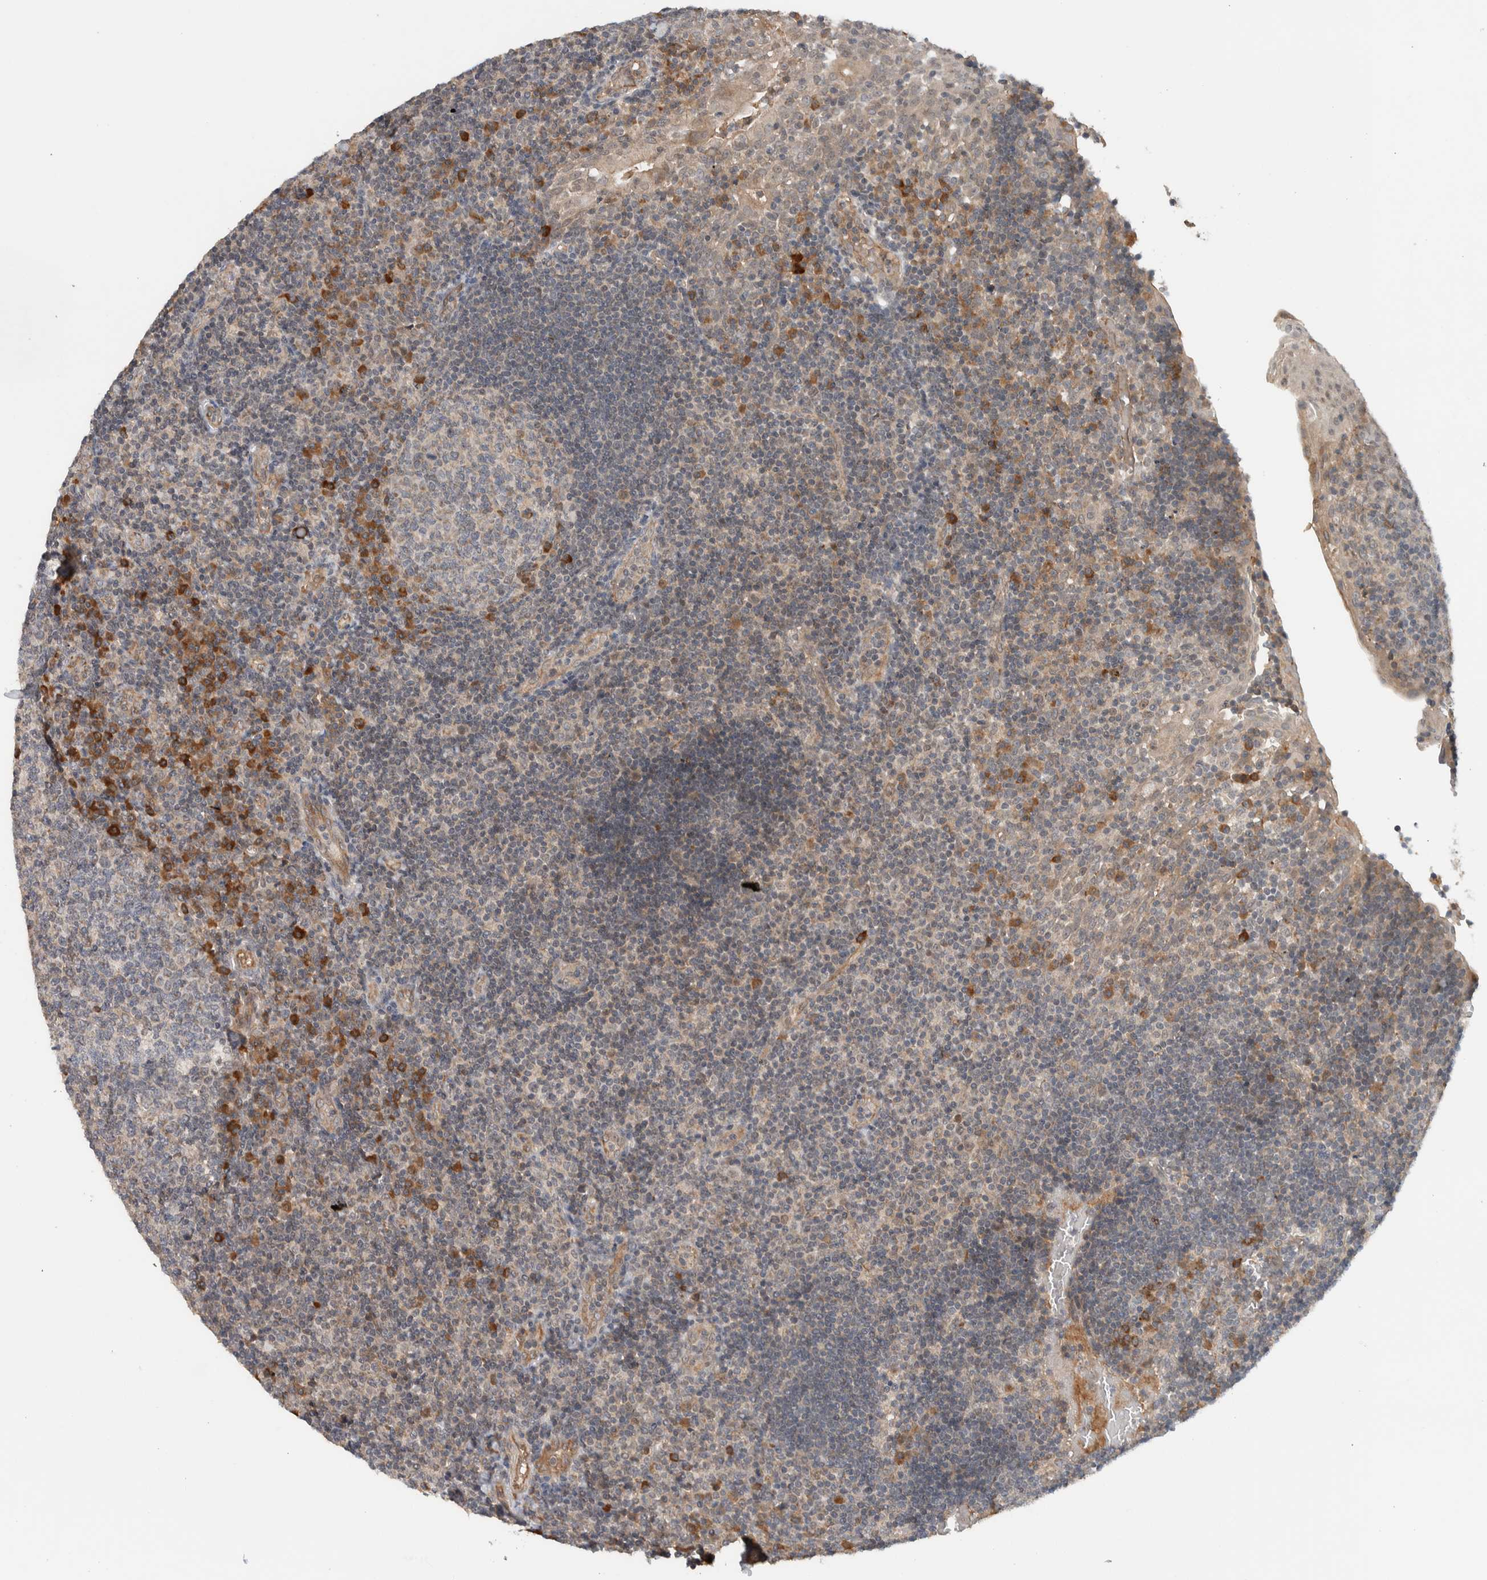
{"staining": {"intensity": "negative", "quantity": "none", "location": "none"}, "tissue": "tonsil", "cell_type": "Germinal center cells", "image_type": "normal", "snomed": [{"axis": "morphology", "description": "Normal tissue, NOS"}, {"axis": "topography", "description": "Tonsil"}], "caption": "Image shows no significant protein positivity in germinal center cells of normal tonsil. Nuclei are stained in blue.", "gene": "ARMC7", "patient": {"sex": "female", "age": 40}}